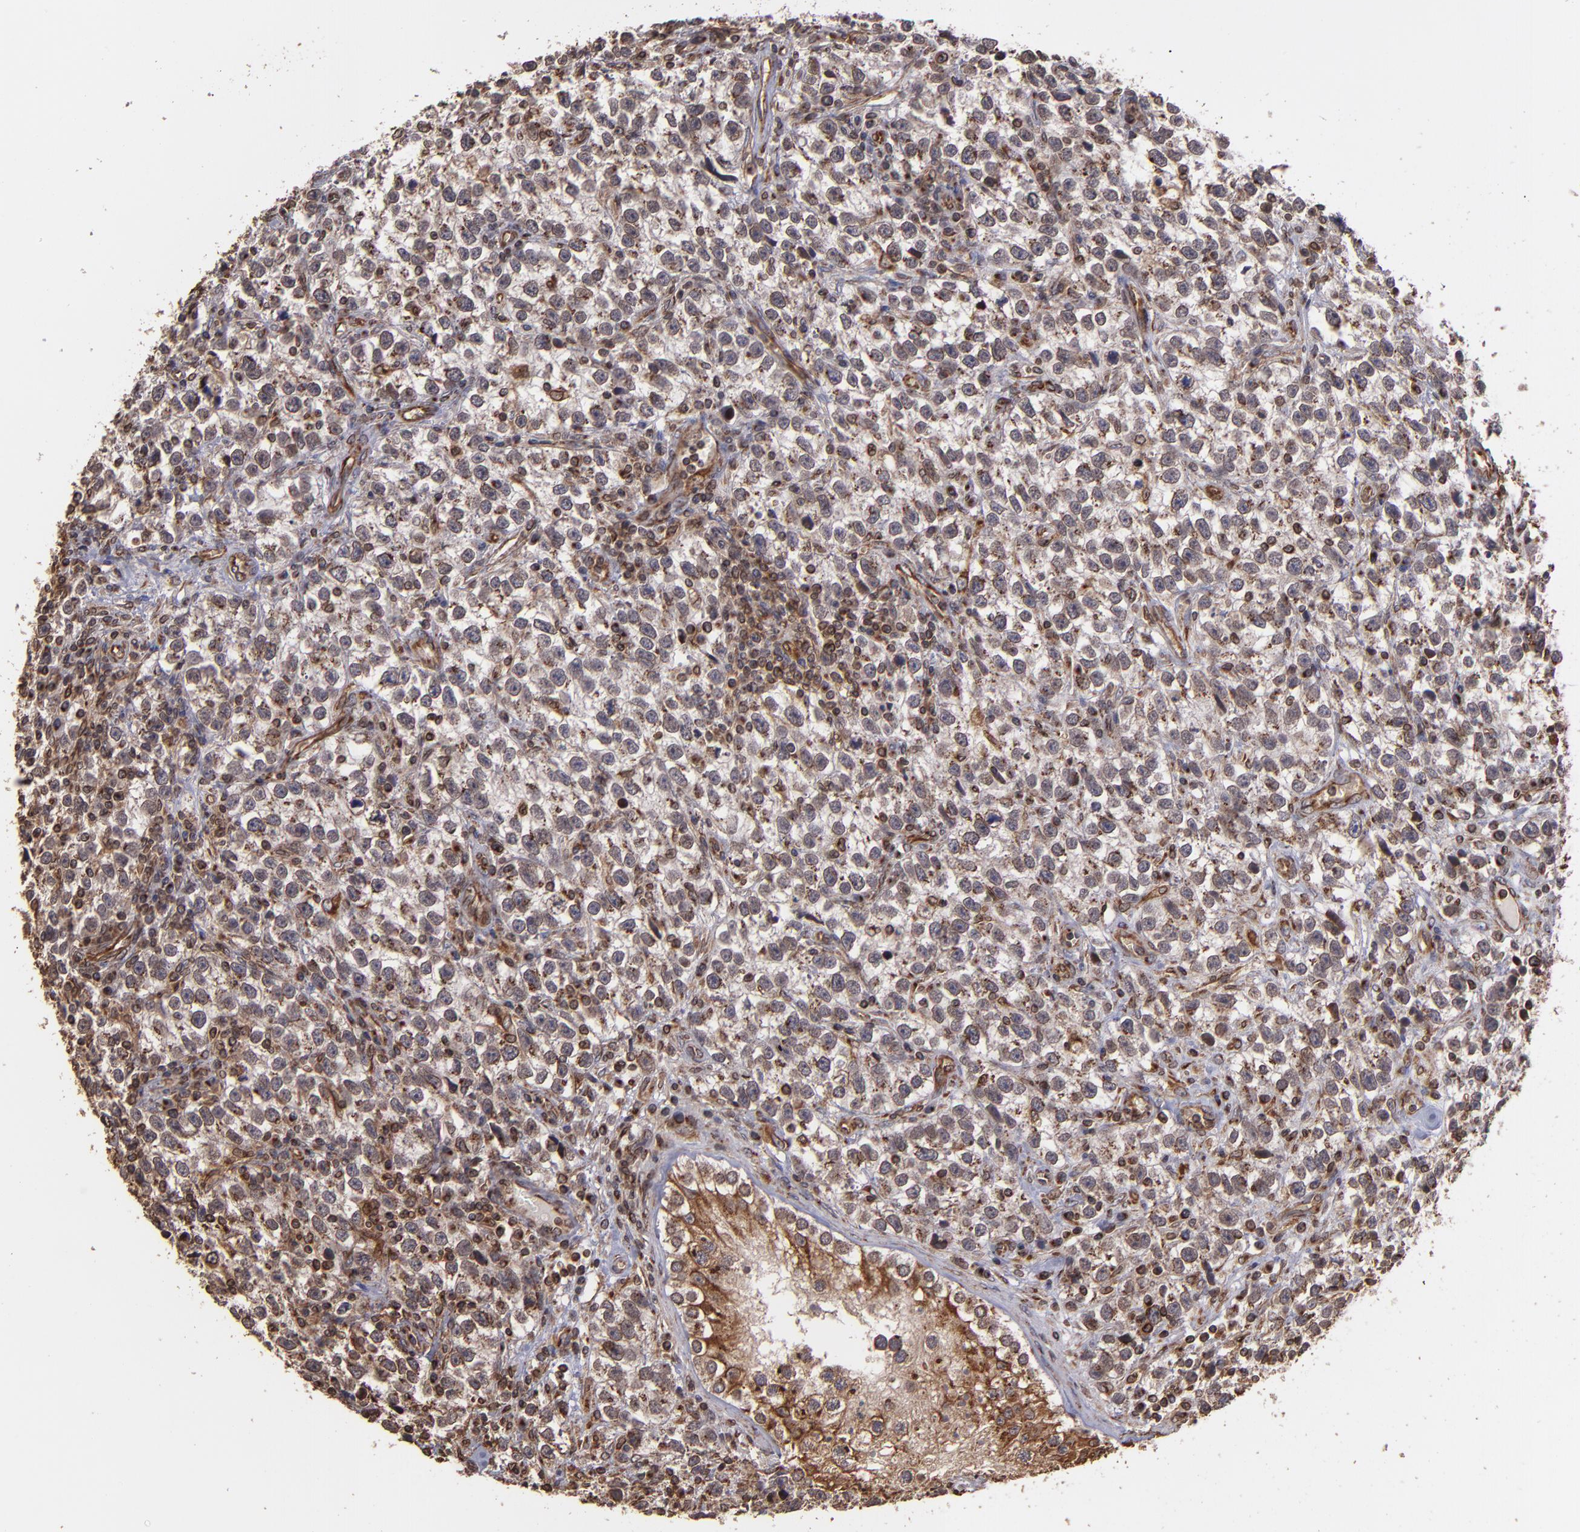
{"staining": {"intensity": "strong", "quantity": ">75%", "location": "cytoplasmic/membranous"}, "tissue": "testis cancer", "cell_type": "Tumor cells", "image_type": "cancer", "snomed": [{"axis": "morphology", "description": "Seminoma, NOS"}, {"axis": "topography", "description": "Testis"}], "caption": "A brown stain labels strong cytoplasmic/membranous positivity of a protein in human testis cancer (seminoma) tumor cells.", "gene": "TRIP11", "patient": {"sex": "male", "age": 38}}